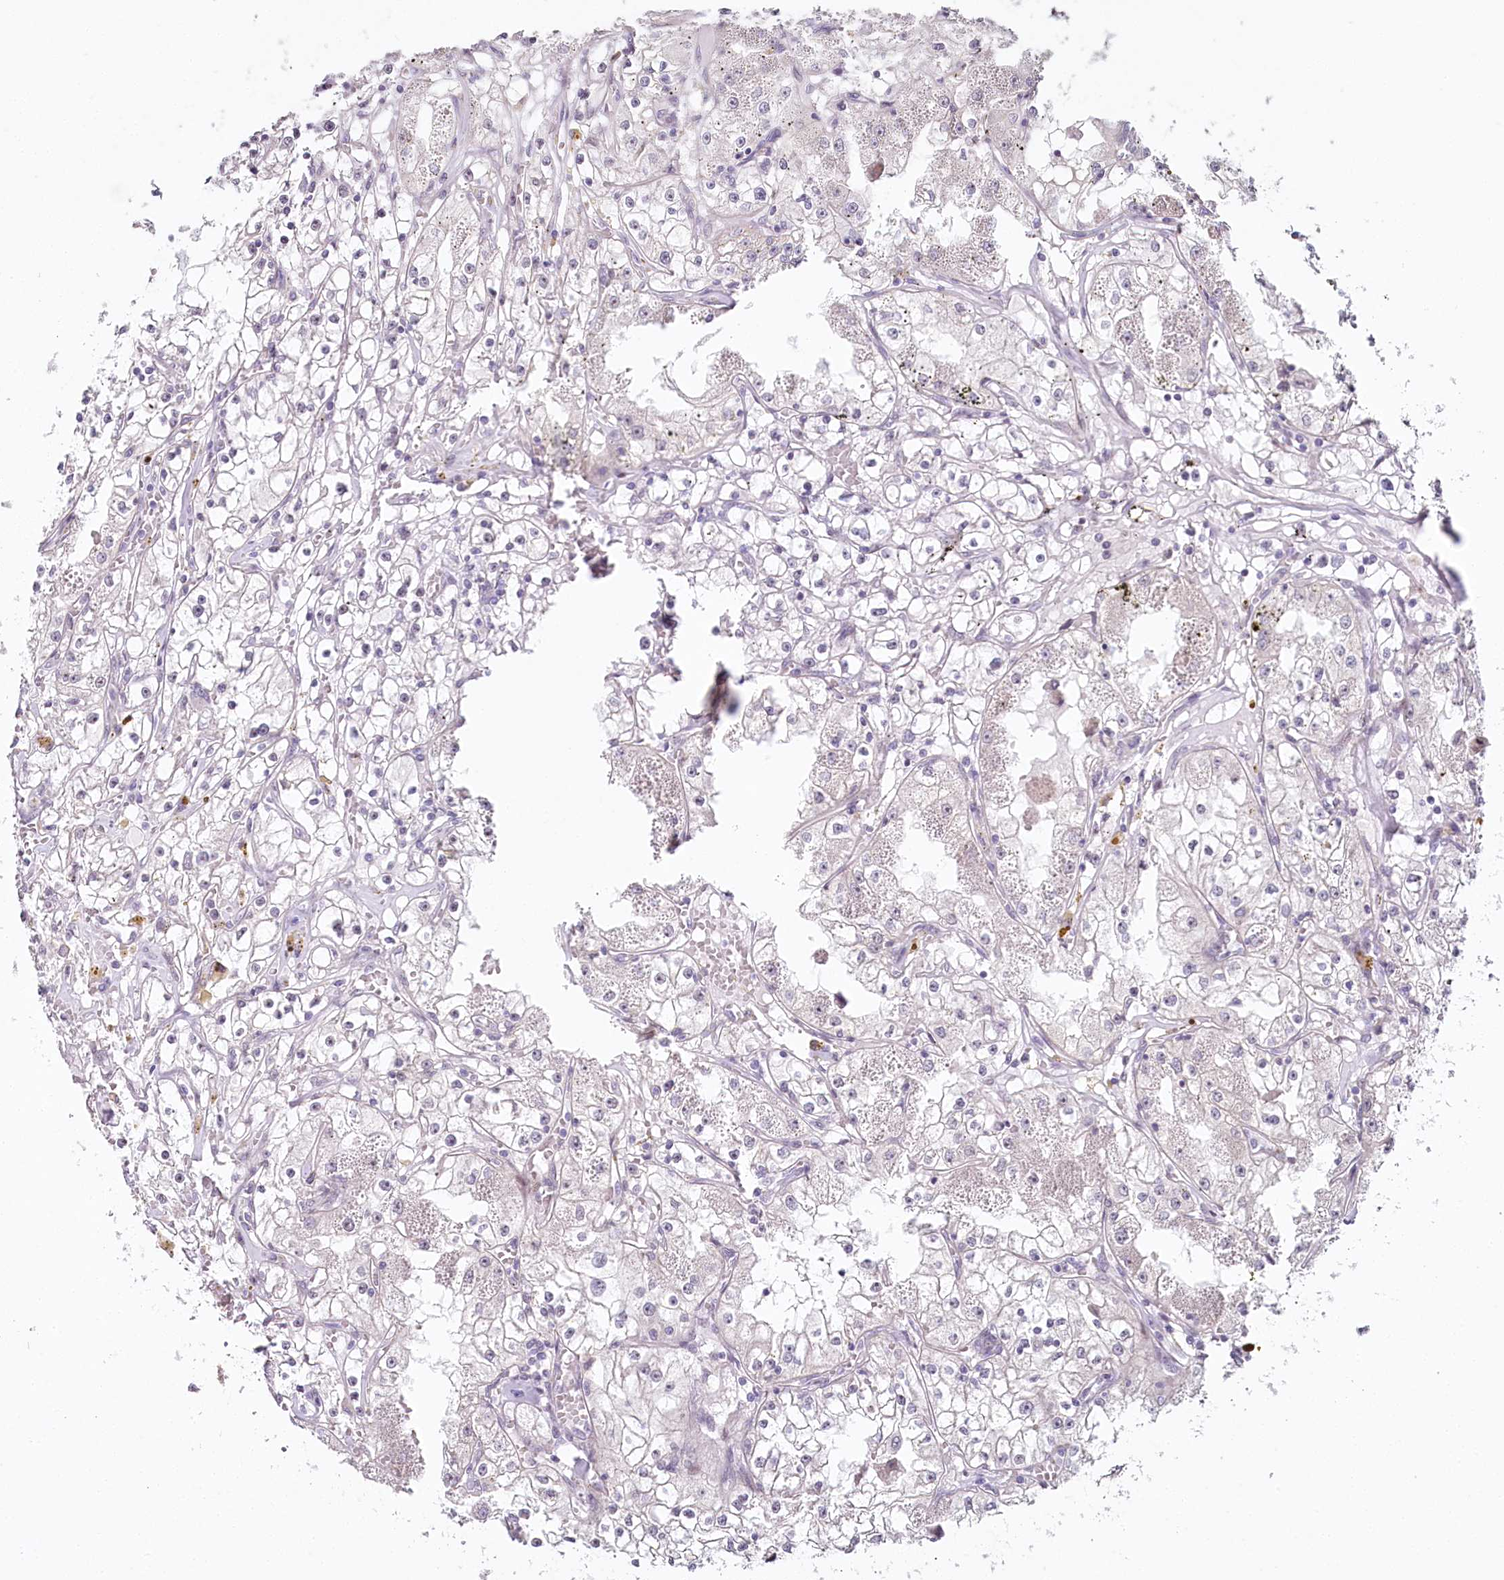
{"staining": {"intensity": "negative", "quantity": "none", "location": "none"}, "tissue": "renal cancer", "cell_type": "Tumor cells", "image_type": "cancer", "snomed": [{"axis": "morphology", "description": "Adenocarcinoma, NOS"}, {"axis": "topography", "description": "Kidney"}], "caption": "Immunohistochemistry of renal cancer exhibits no staining in tumor cells.", "gene": "HPD", "patient": {"sex": "male", "age": 56}}